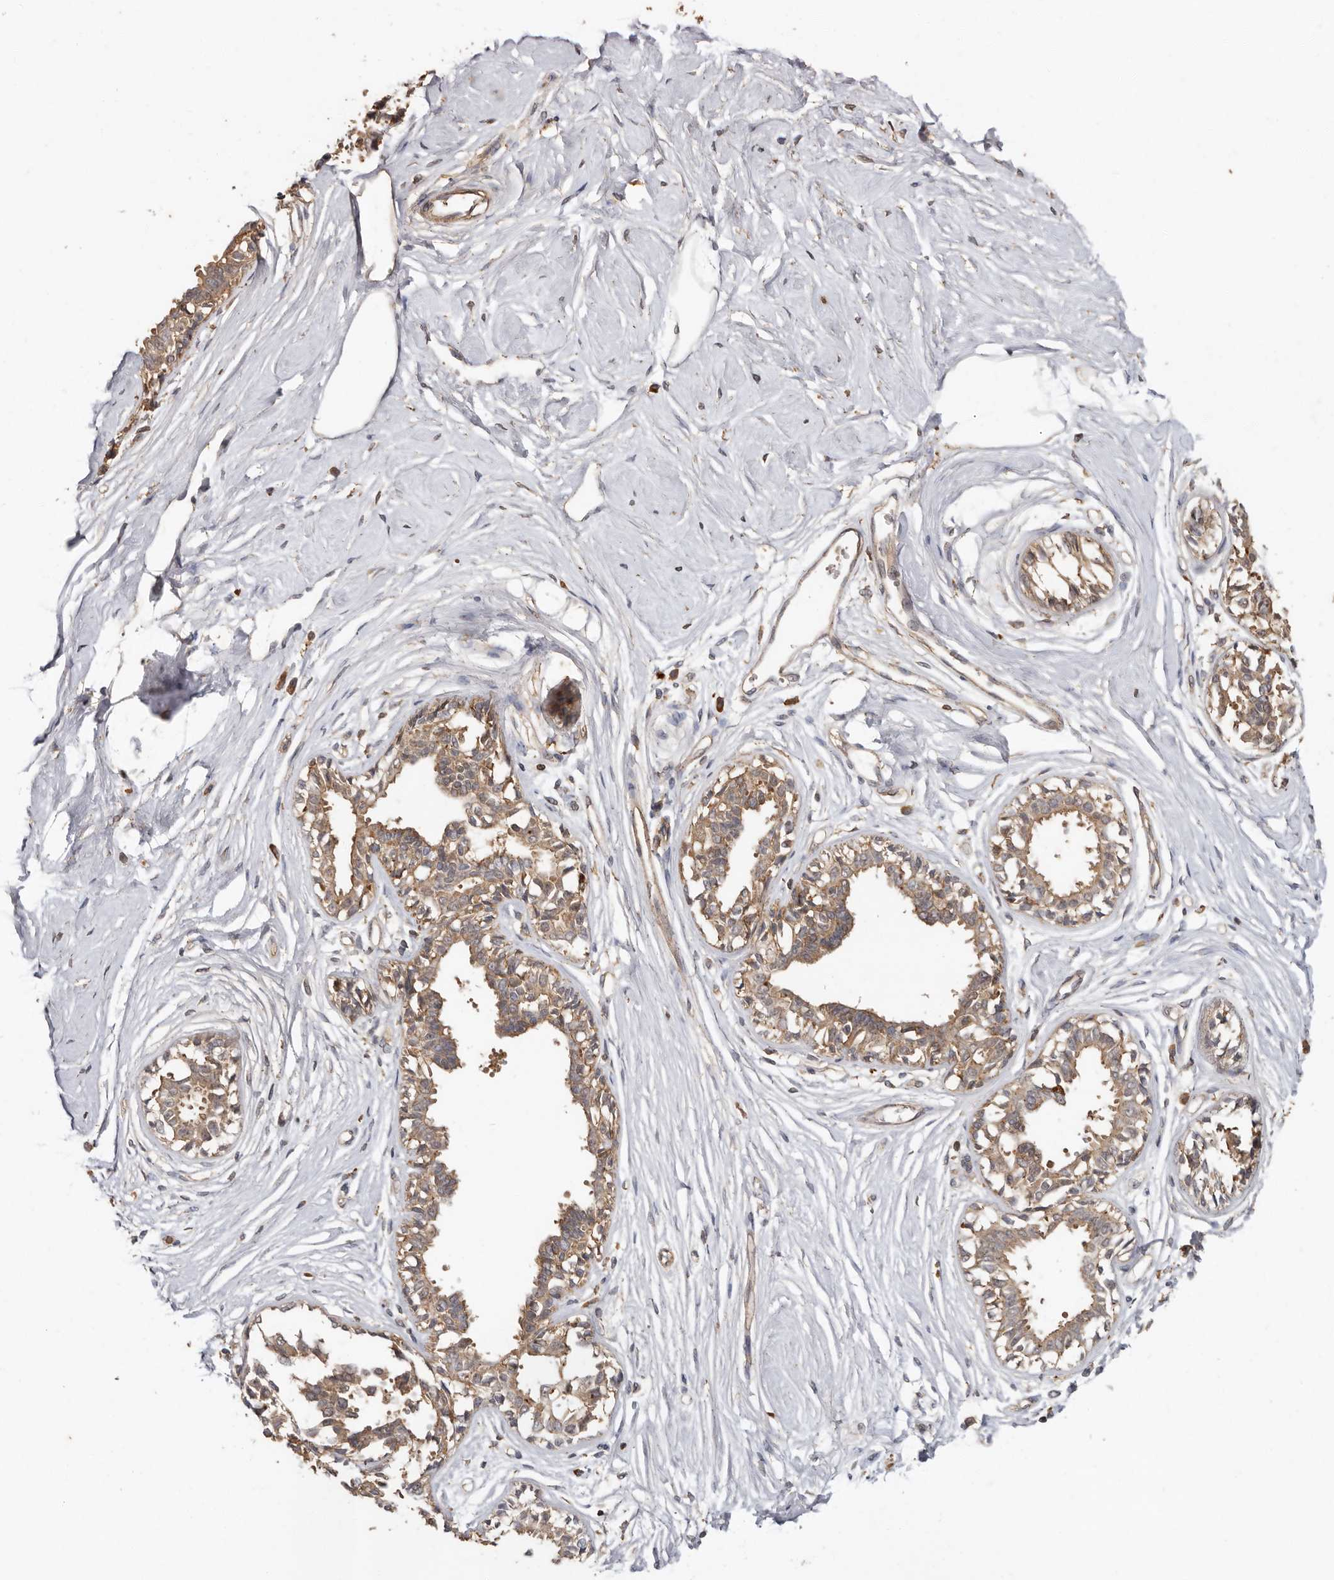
{"staining": {"intensity": "negative", "quantity": "none", "location": "none"}, "tissue": "breast", "cell_type": "Adipocytes", "image_type": "normal", "snomed": [{"axis": "morphology", "description": "Normal tissue, NOS"}, {"axis": "topography", "description": "Breast"}], "caption": "IHC image of unremarkable breast stained for a protein (brown), which displays no staining in adipocytes.", "gene": "RWDD1", "patient": {"sex": "female", "age": 45}}